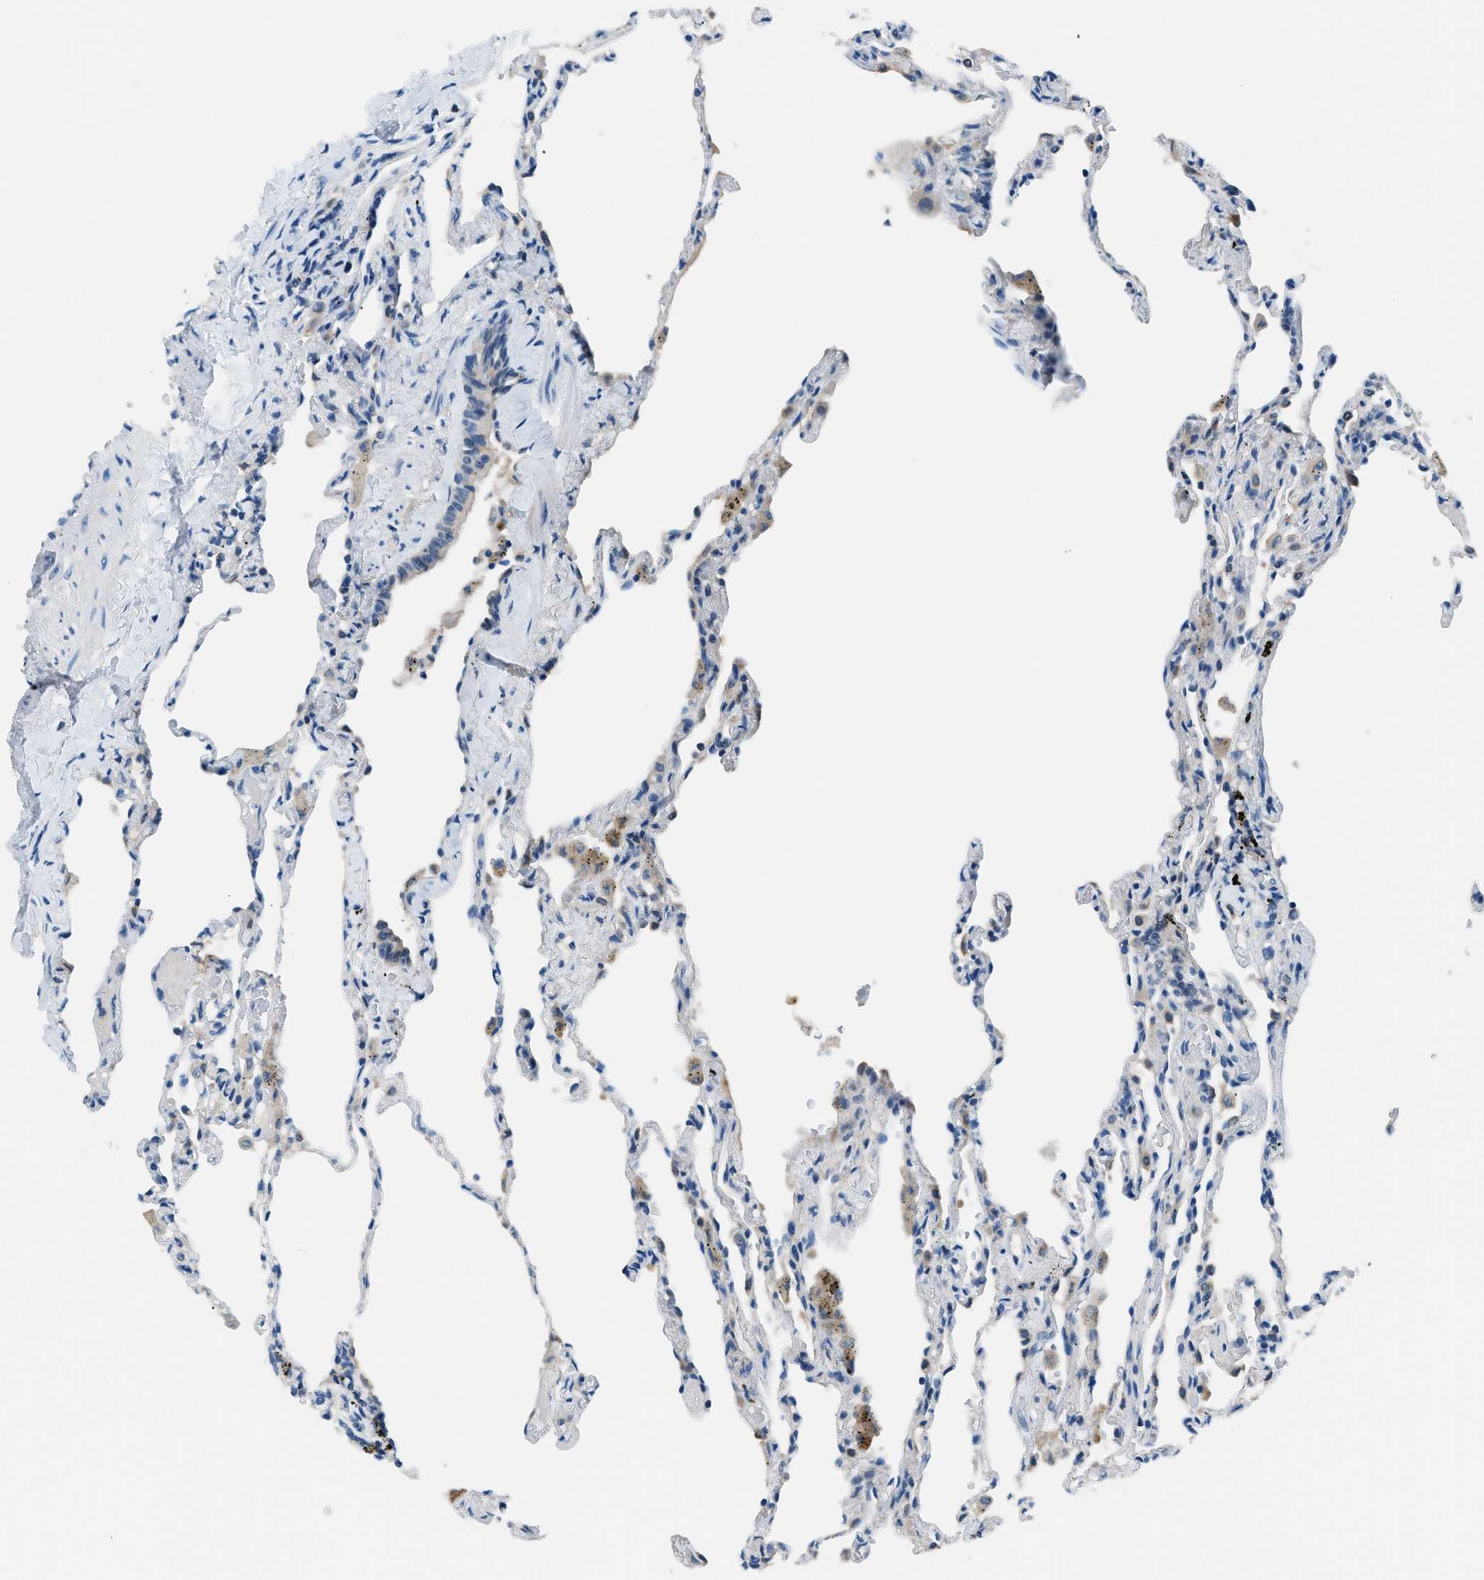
{"staining": {"intensity": "negative", "quantity": "none", "location": "none"}, "tissue": "lung", "cell_type": "Alveolar cells", "image_type": "normal", "snomed": [{"axis": "morphology", "description": "Normal tissue, NOS"}, {"axis": "topography", "description": "Lung"}], "caption": "Protein analysis of benign lung displays no significant staining in alveolar cells.", "gene": "ACP1", "patient": {"sex": "male", "age": 59}}